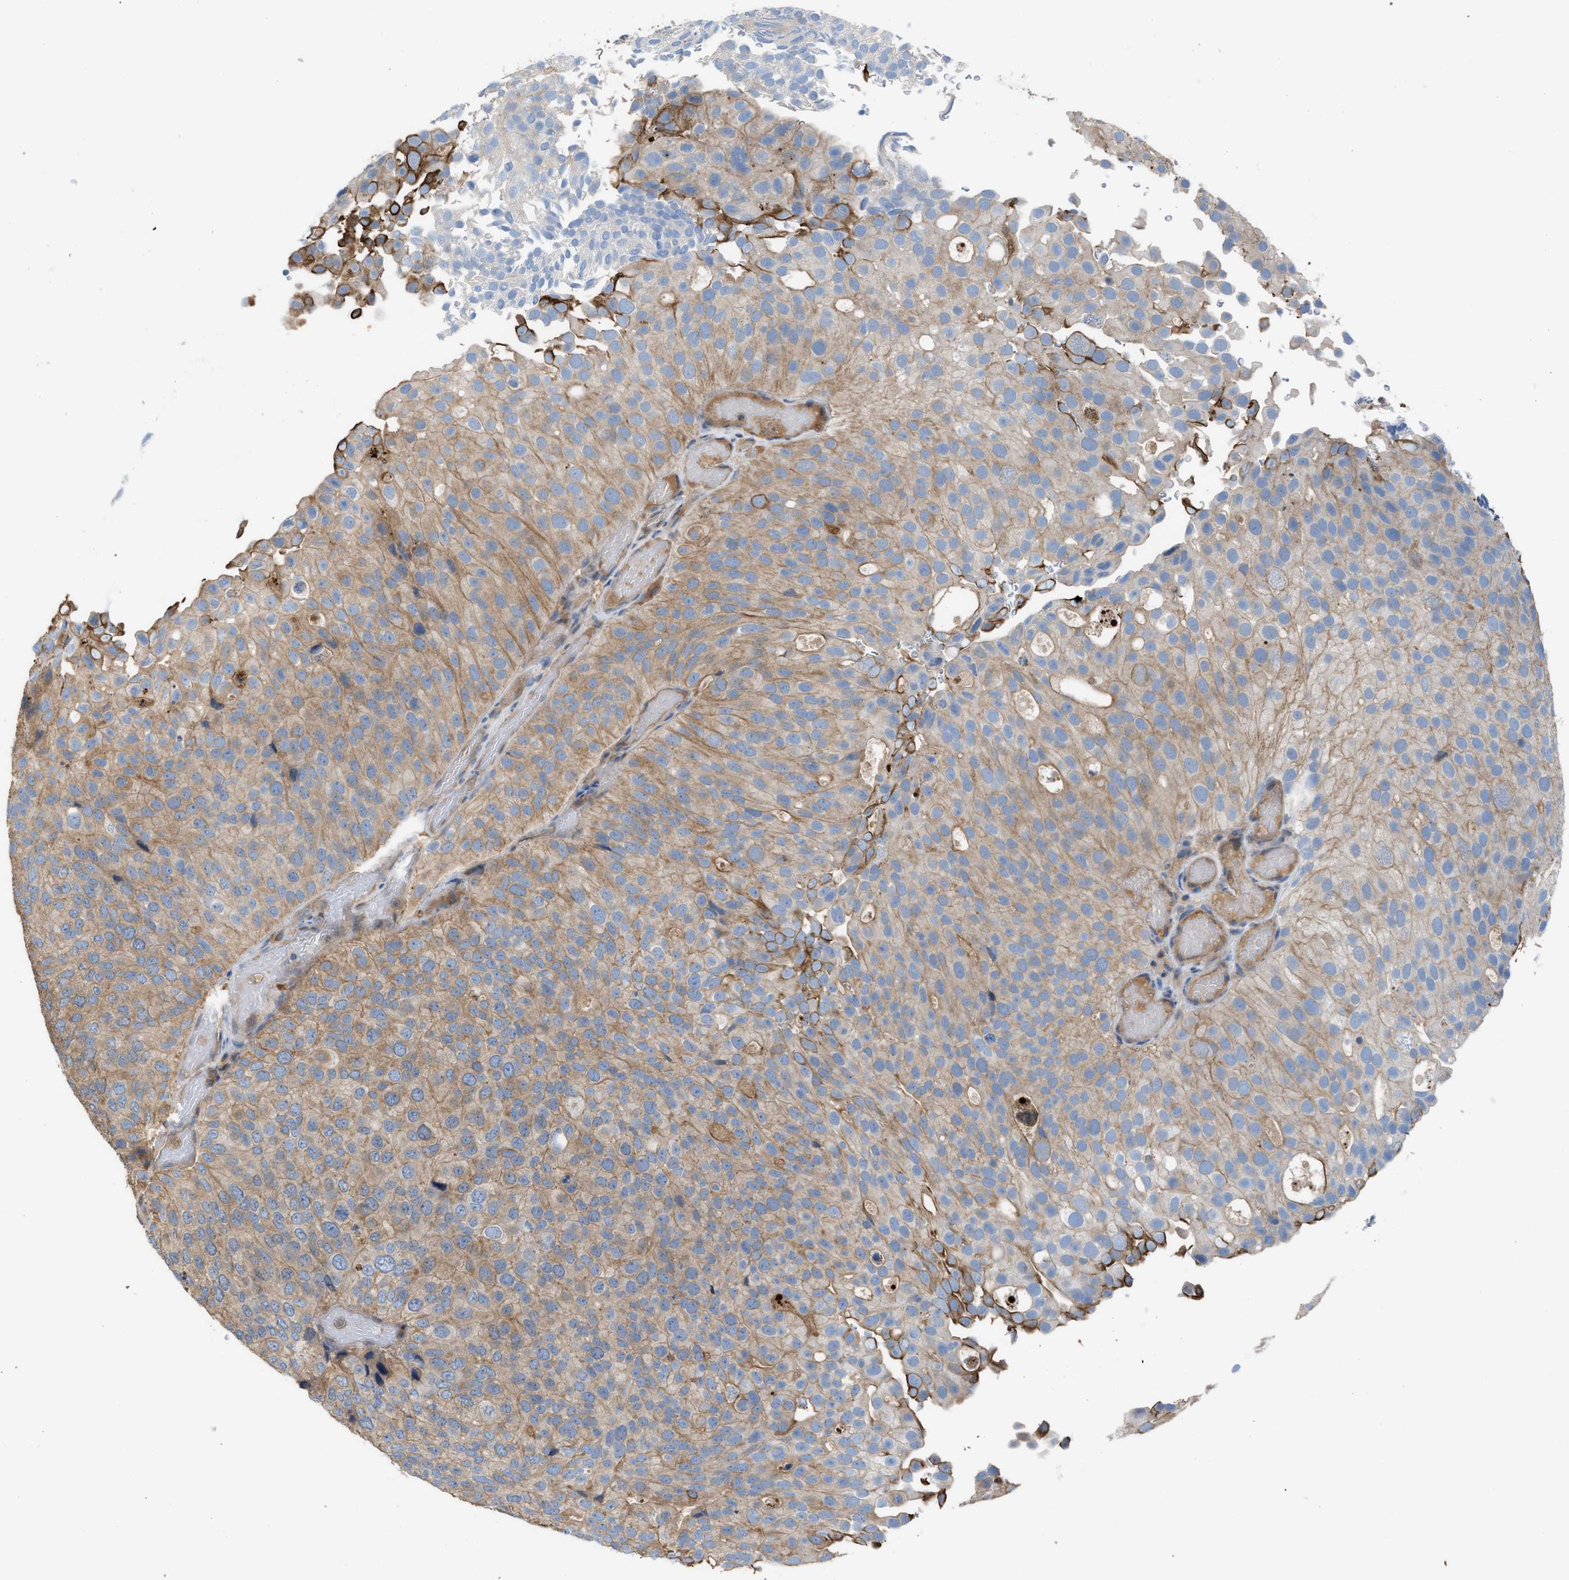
{"staining": {"intensity": "weak", "quantity": ">75%", "location": "cytoplasmic/membranous"}, "tissue": "urothelial cancer", "cell_type": "Tumor cells", "image_type": "cancer", "snomed": [{"axis": "morphology", "description": "Urothelial carcinoma, Low grade"}, {"axis": "topography", "description": "Urinary bladder"}], "caption": "Human urothelial cancer stained with a brown dye demonstrates weak cytoplasmic/membranous positive expression in approximately >75% of tumor cells.", "gene": "TPK1", "patient": {"sex": "male", "age": 78}}